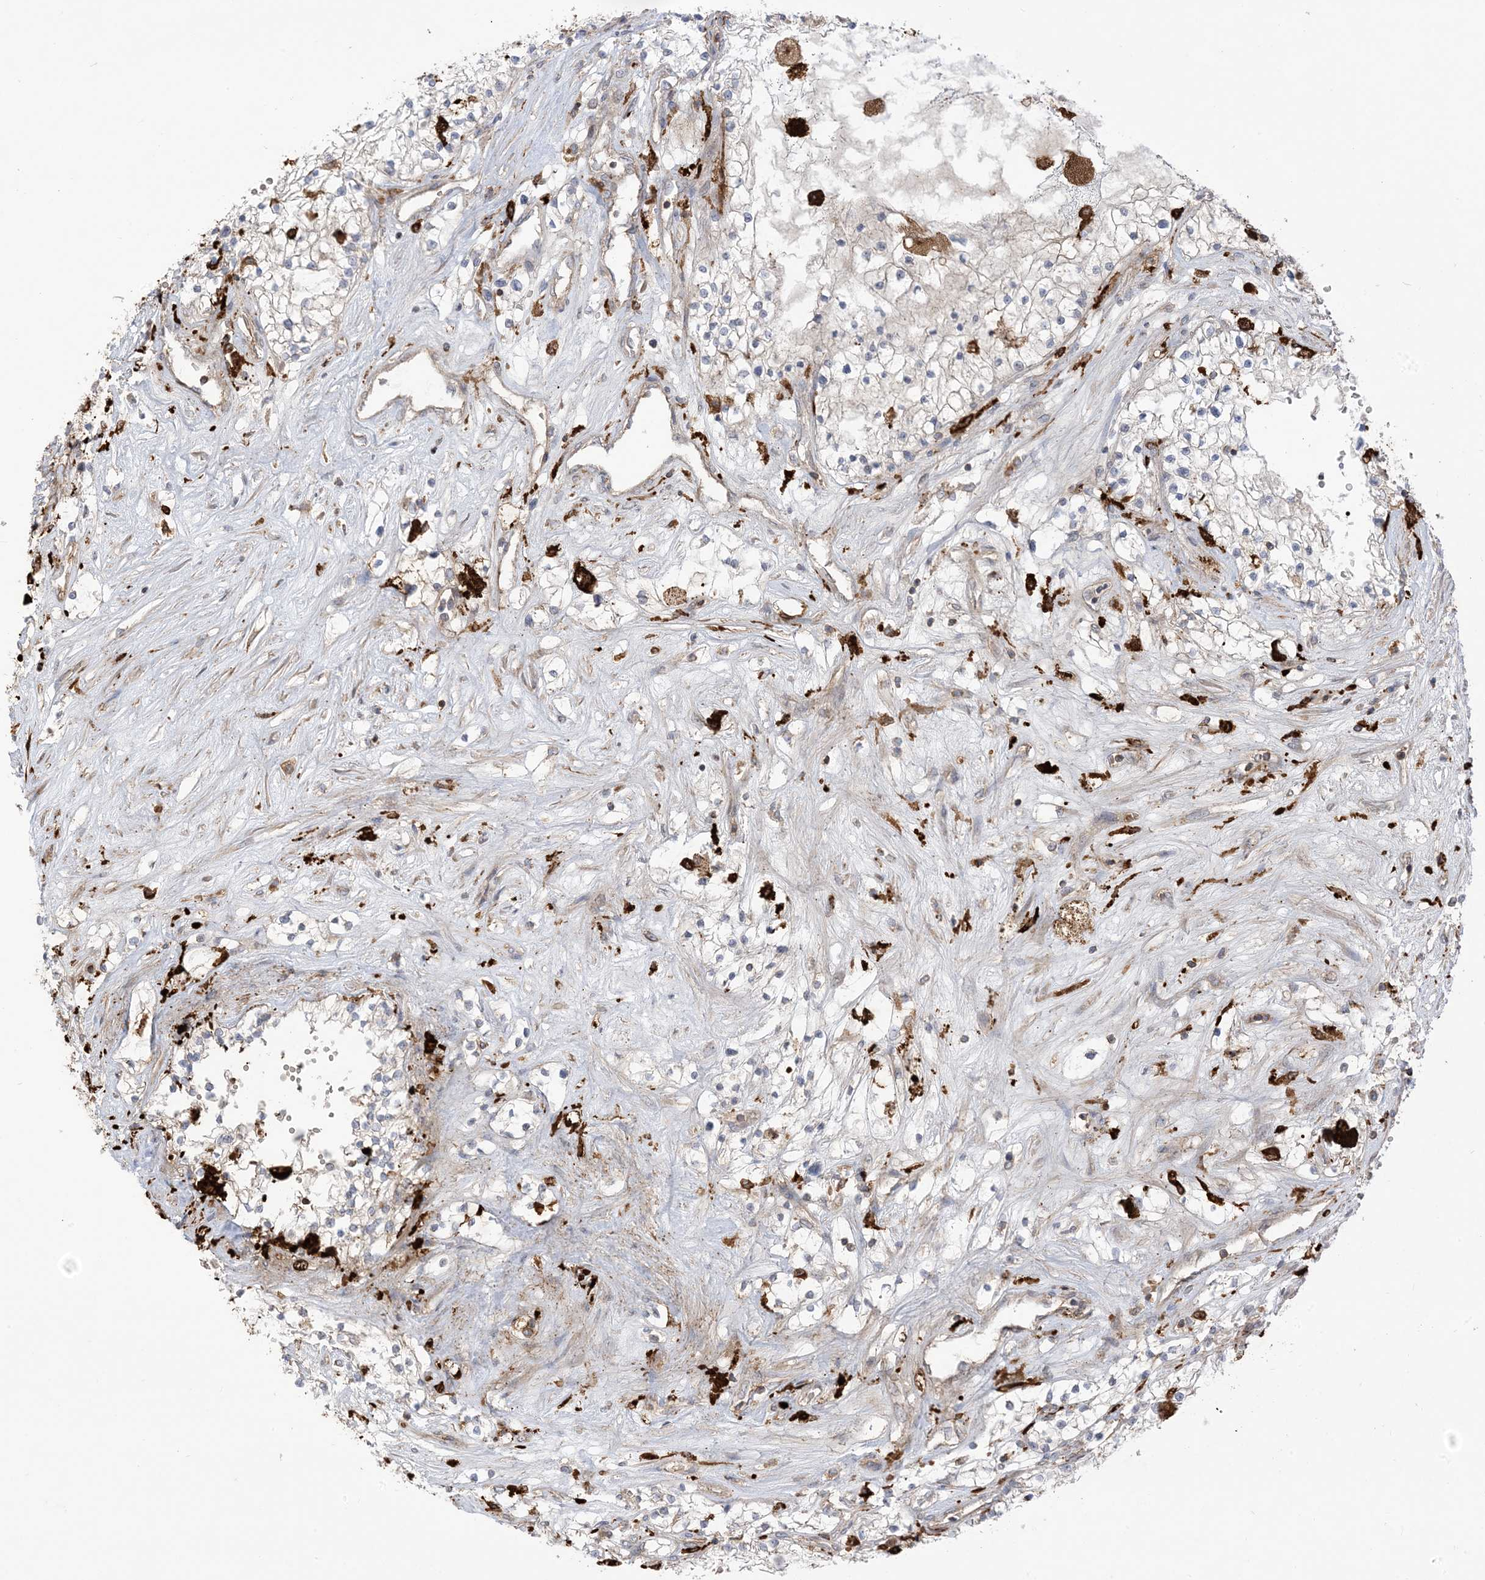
{"staining": {"intensity": "negative", "quantity": "none", "location": "none"}, "tissue": "renal cancer", "cell_type": "Tumor cells", "image_type": "cancer", "snomed": [{"axis": "morphology", "description": "Normal tissue, NOS"}, {"axis": "morphology", "description": "Adenocarcinoma, NOS"}, {"axis": "topography", "description": "Kidney"}], "caption": "Immunohistochemistry (IHC) image of neoplastic tissue: human adenocarcinoma (renal) stained with DAB (3,3'-diaminobenzidine) demonstrates no significant protein positivity in tumor cells.", "gene": "ICMT", "patient": {"sex": "male", "age": 68}}